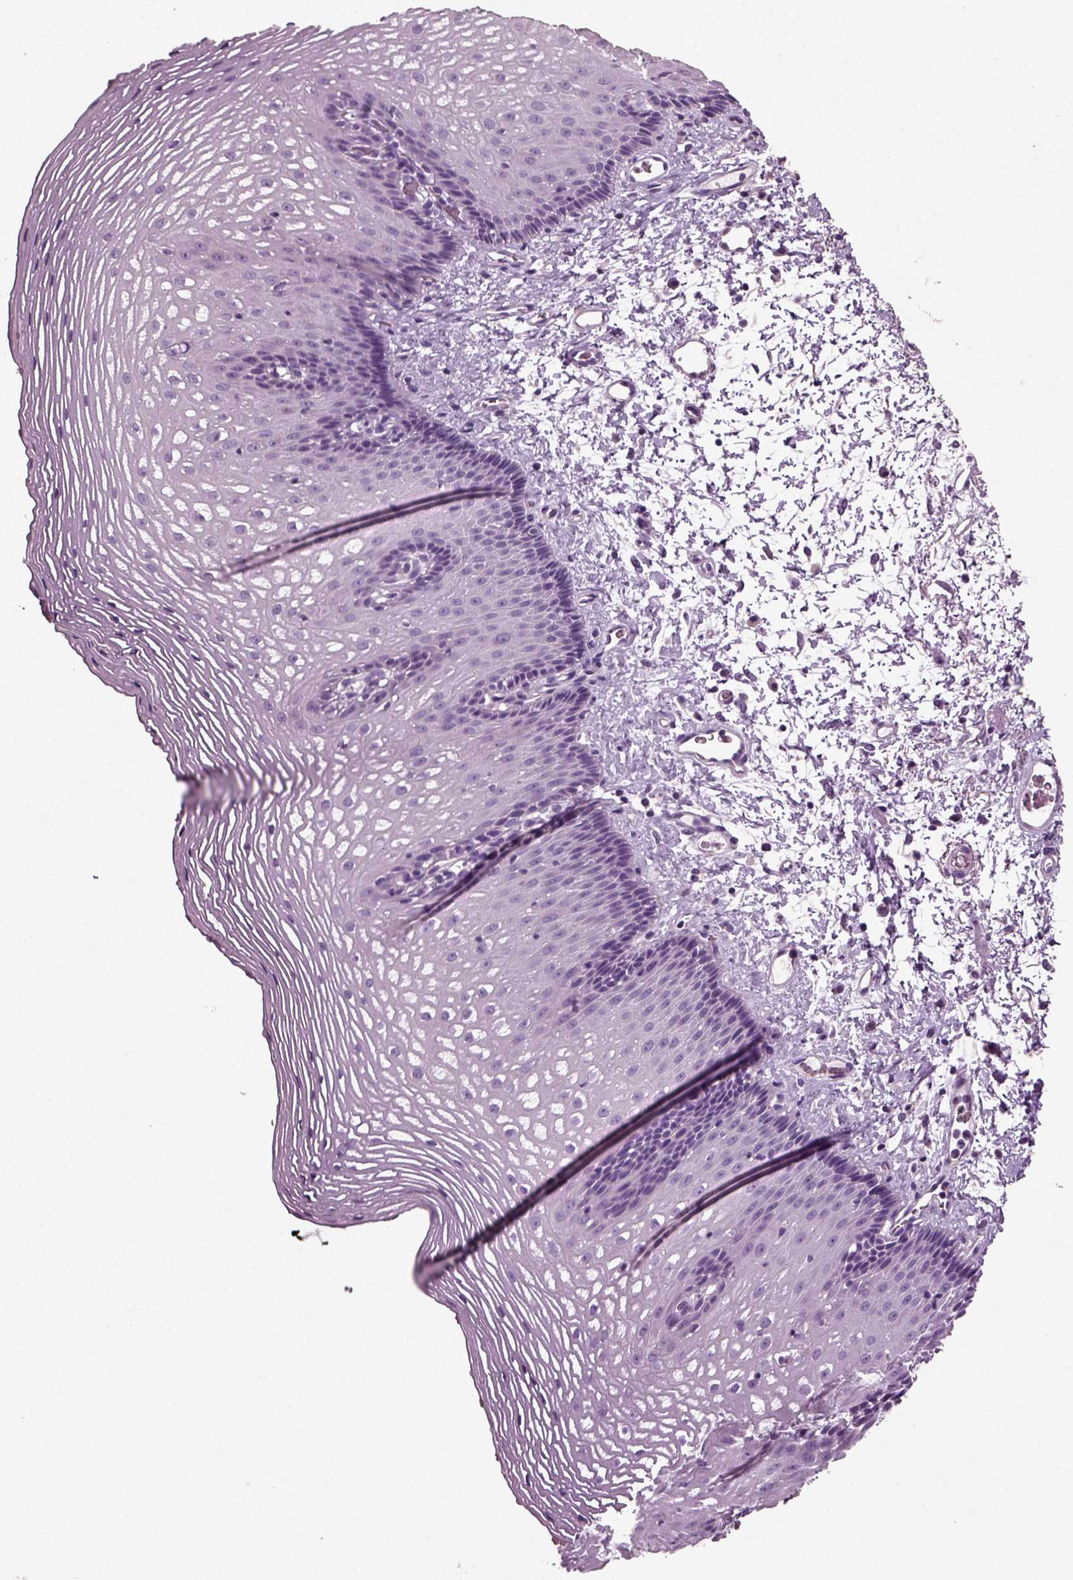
{"staining": {"intensity": "negative", "quantity": "none", "location": "none"}, "tissue": "esophagus", "cell_type": "Squamous epithelial cells", "image_type": "normal", "snomed": [{"axis": "morphology", "description": "Normal tissue, NOS"}, {"axis": "topography", "description": "Esophagus"}], "caption": "Normal esophagus was stained to show a protein in brown. There is no significant positivity in squamous epithelial cells.", "gene": "DEFB118", "patient": {"sex": "male", "age": 76}}